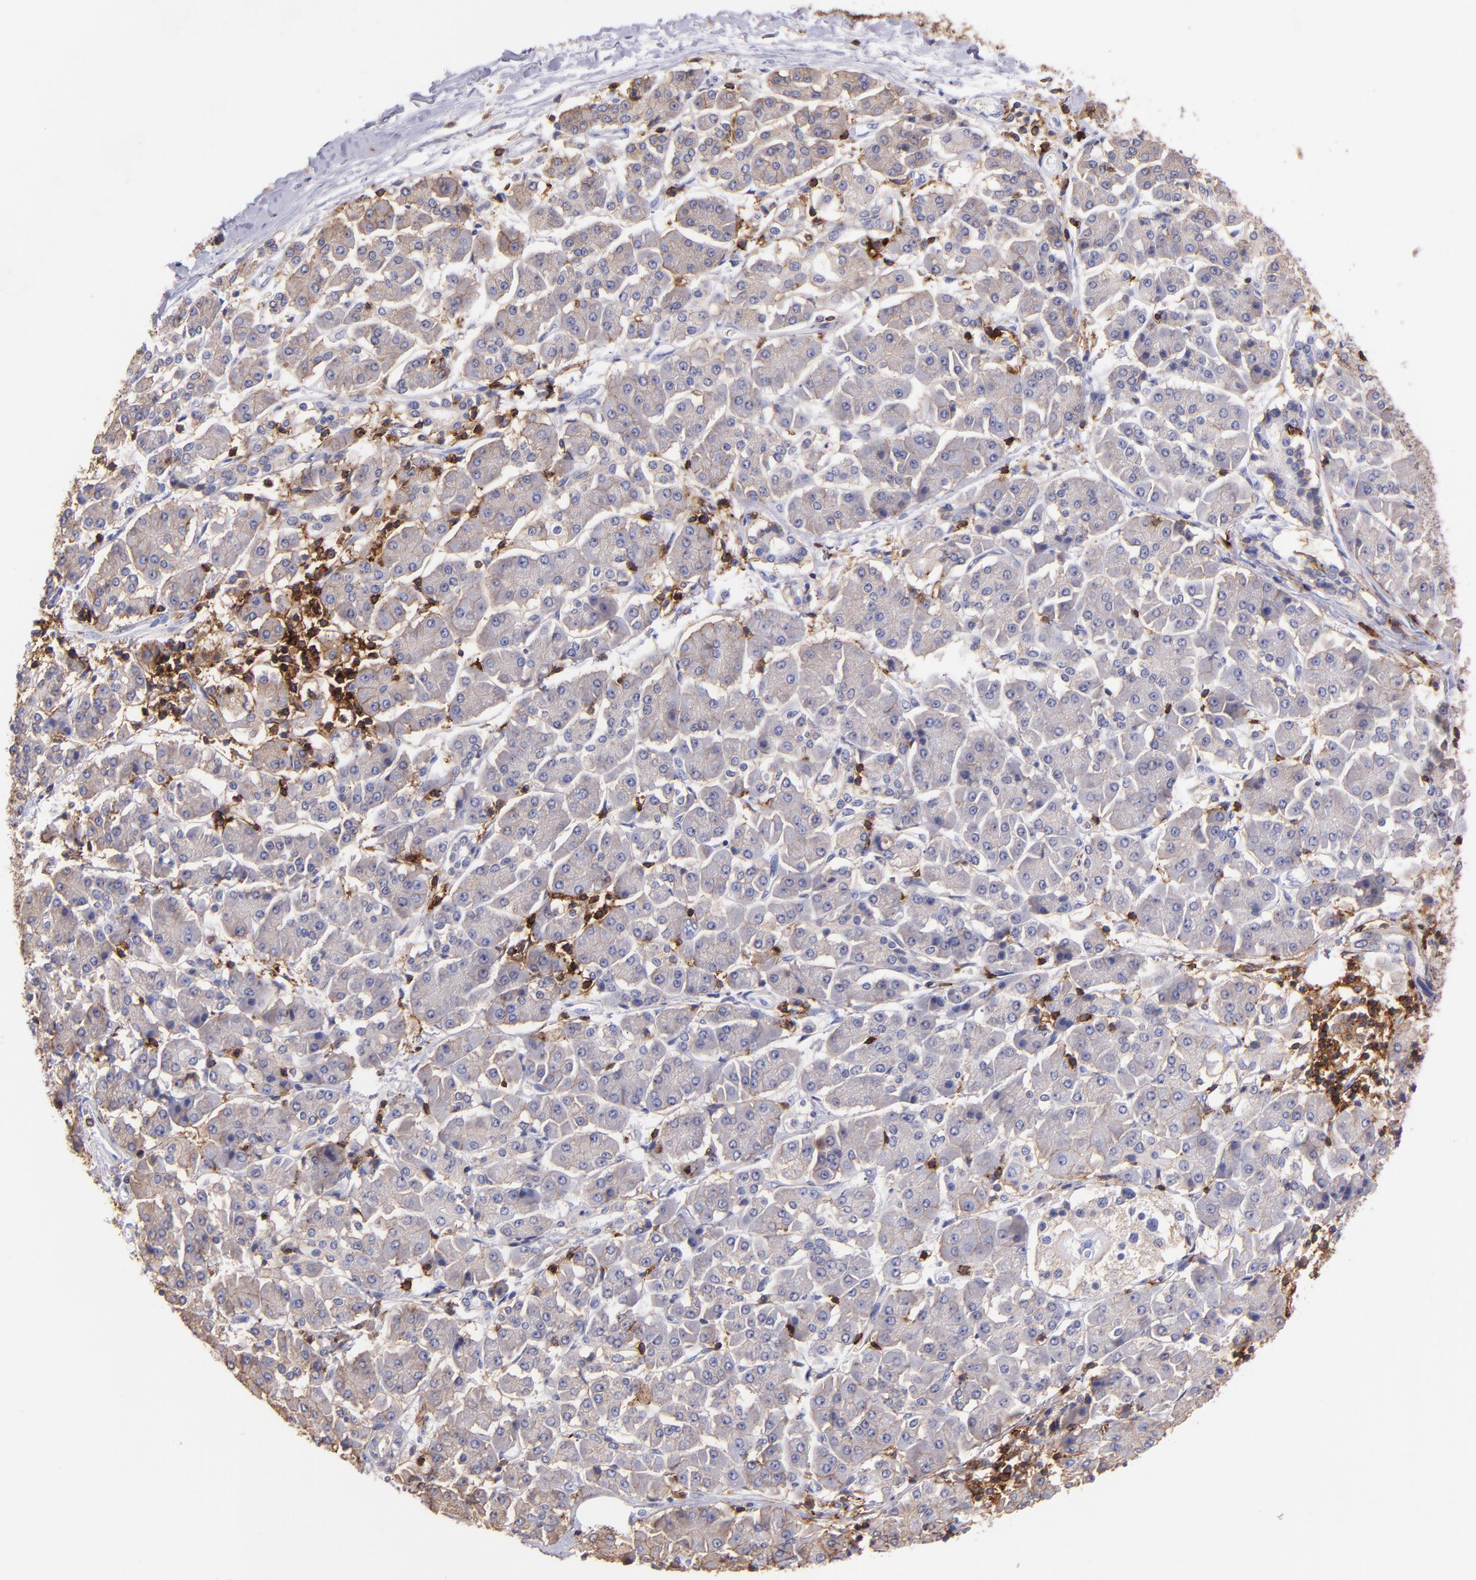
{"staining": {"intensity": "weak", "quantity": "25%-75%", "location": "cytoplasmic/membranous"}, "tissue": "pancreatic cancer", "cell_type": "Tumor cells", "image_type": "cancer", "snomed": [{"axis": "morphology", "description": "Adenocarcinoma, NOS"}, {"axis": "topography", "description": "Pancreas"}], "caption": "Immunohistochemical staining of pancreatic cancer reveals low levels of weak cytoplasmic/membranous protein positivity in approximately 25%-75% of tumor cells.", "gene": "SPN", "patient": {"sex": "female", "age": 57}}